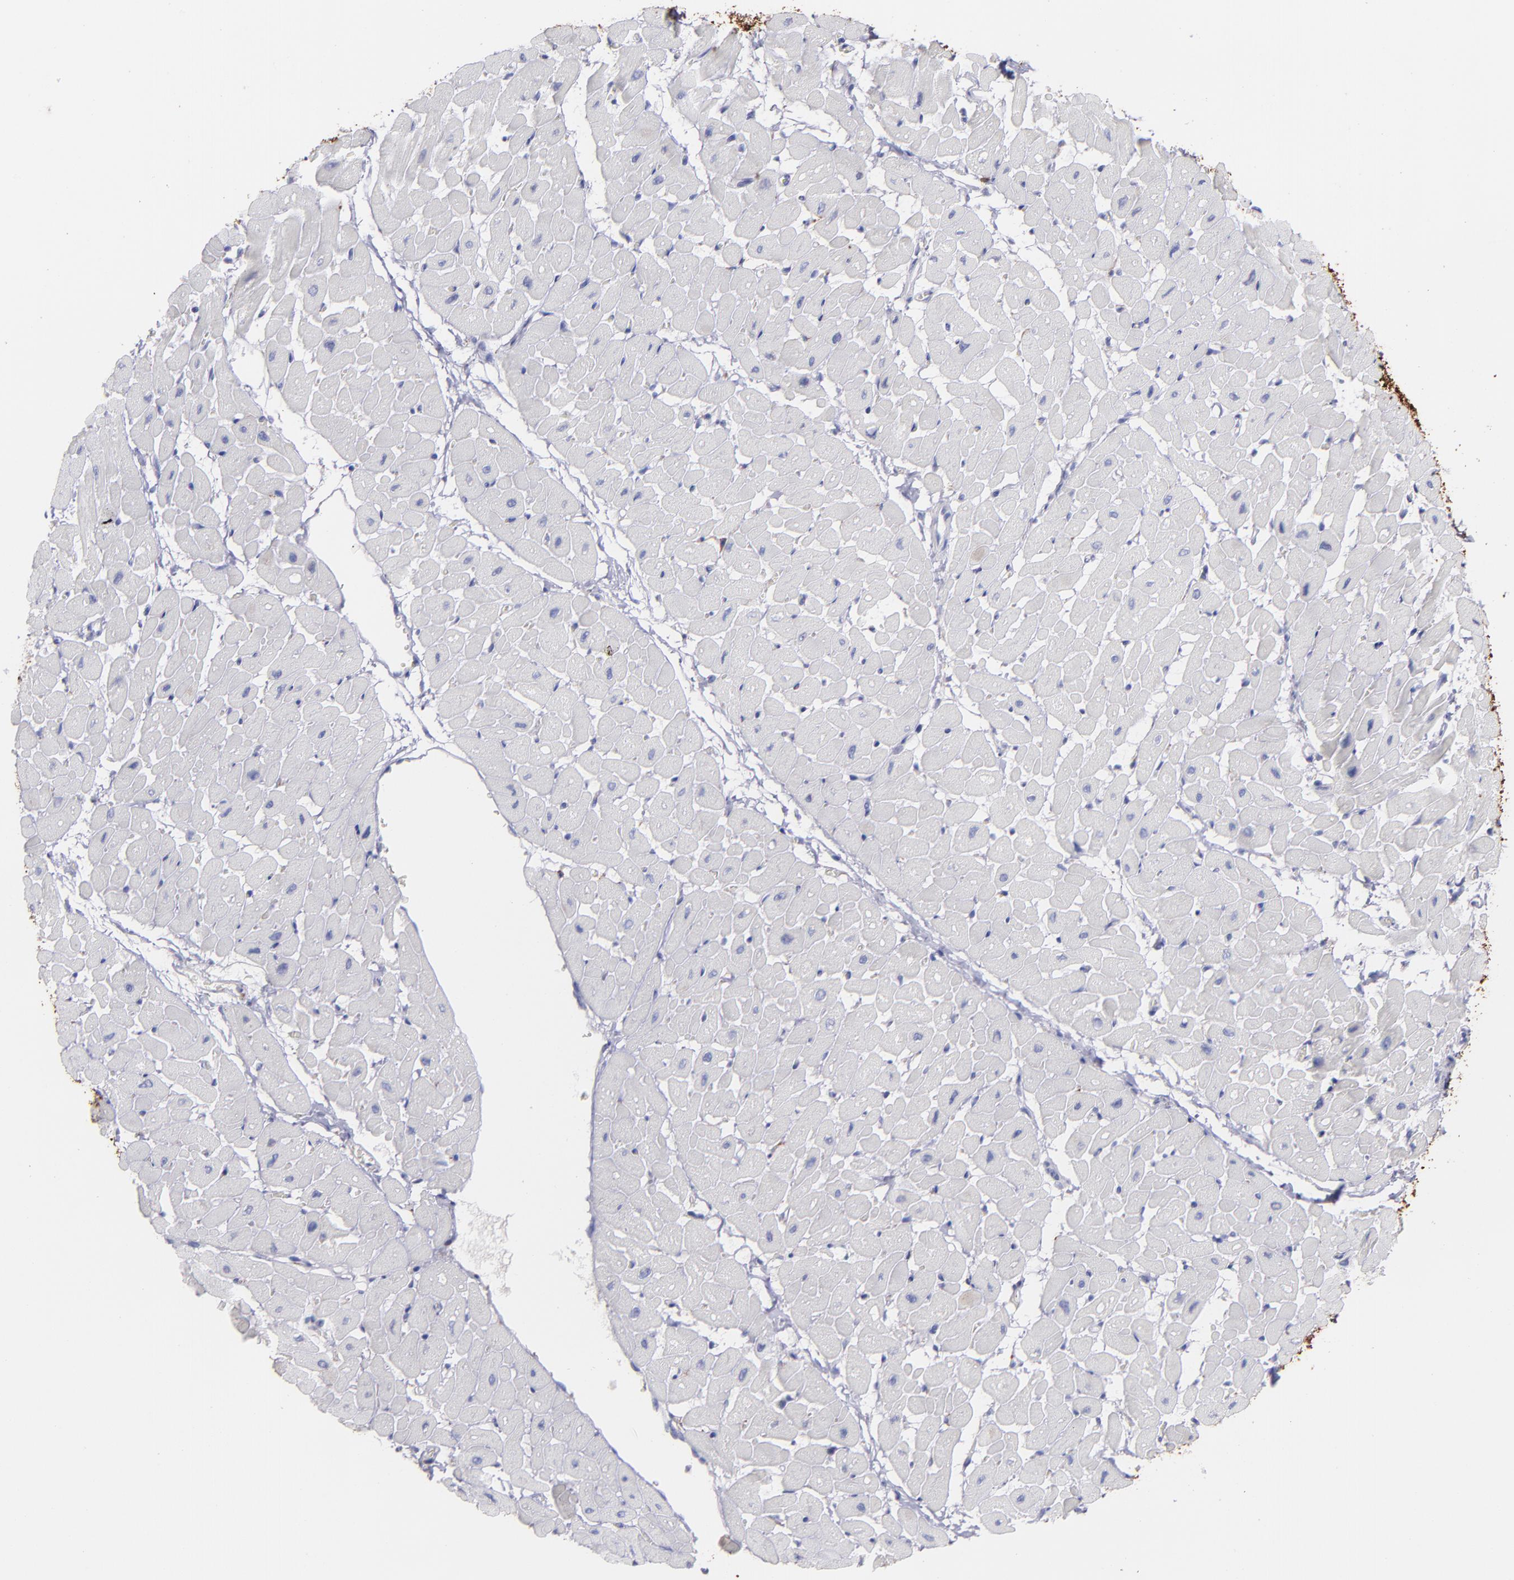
{"staining": {"intensity": "negative", "quantity": "none", "location": "none"}, "tissue": "heart muscle", "cell_type": "Cardiomyocytes", "image_type": "normal", "snomed": [{"axis": "morphology", "description": "Normal tissue, NOS"}, {"axis": "topography", "description": "Heart"}], "caption": "There is no significant expression in cardiomyocytes of heart muscle. (DAB (3,3'-diaminobenzidine) IHC with hematoxylin counter stain).", "gene": "SNAP25", "patient": {"sex": "male", "age": 45}}